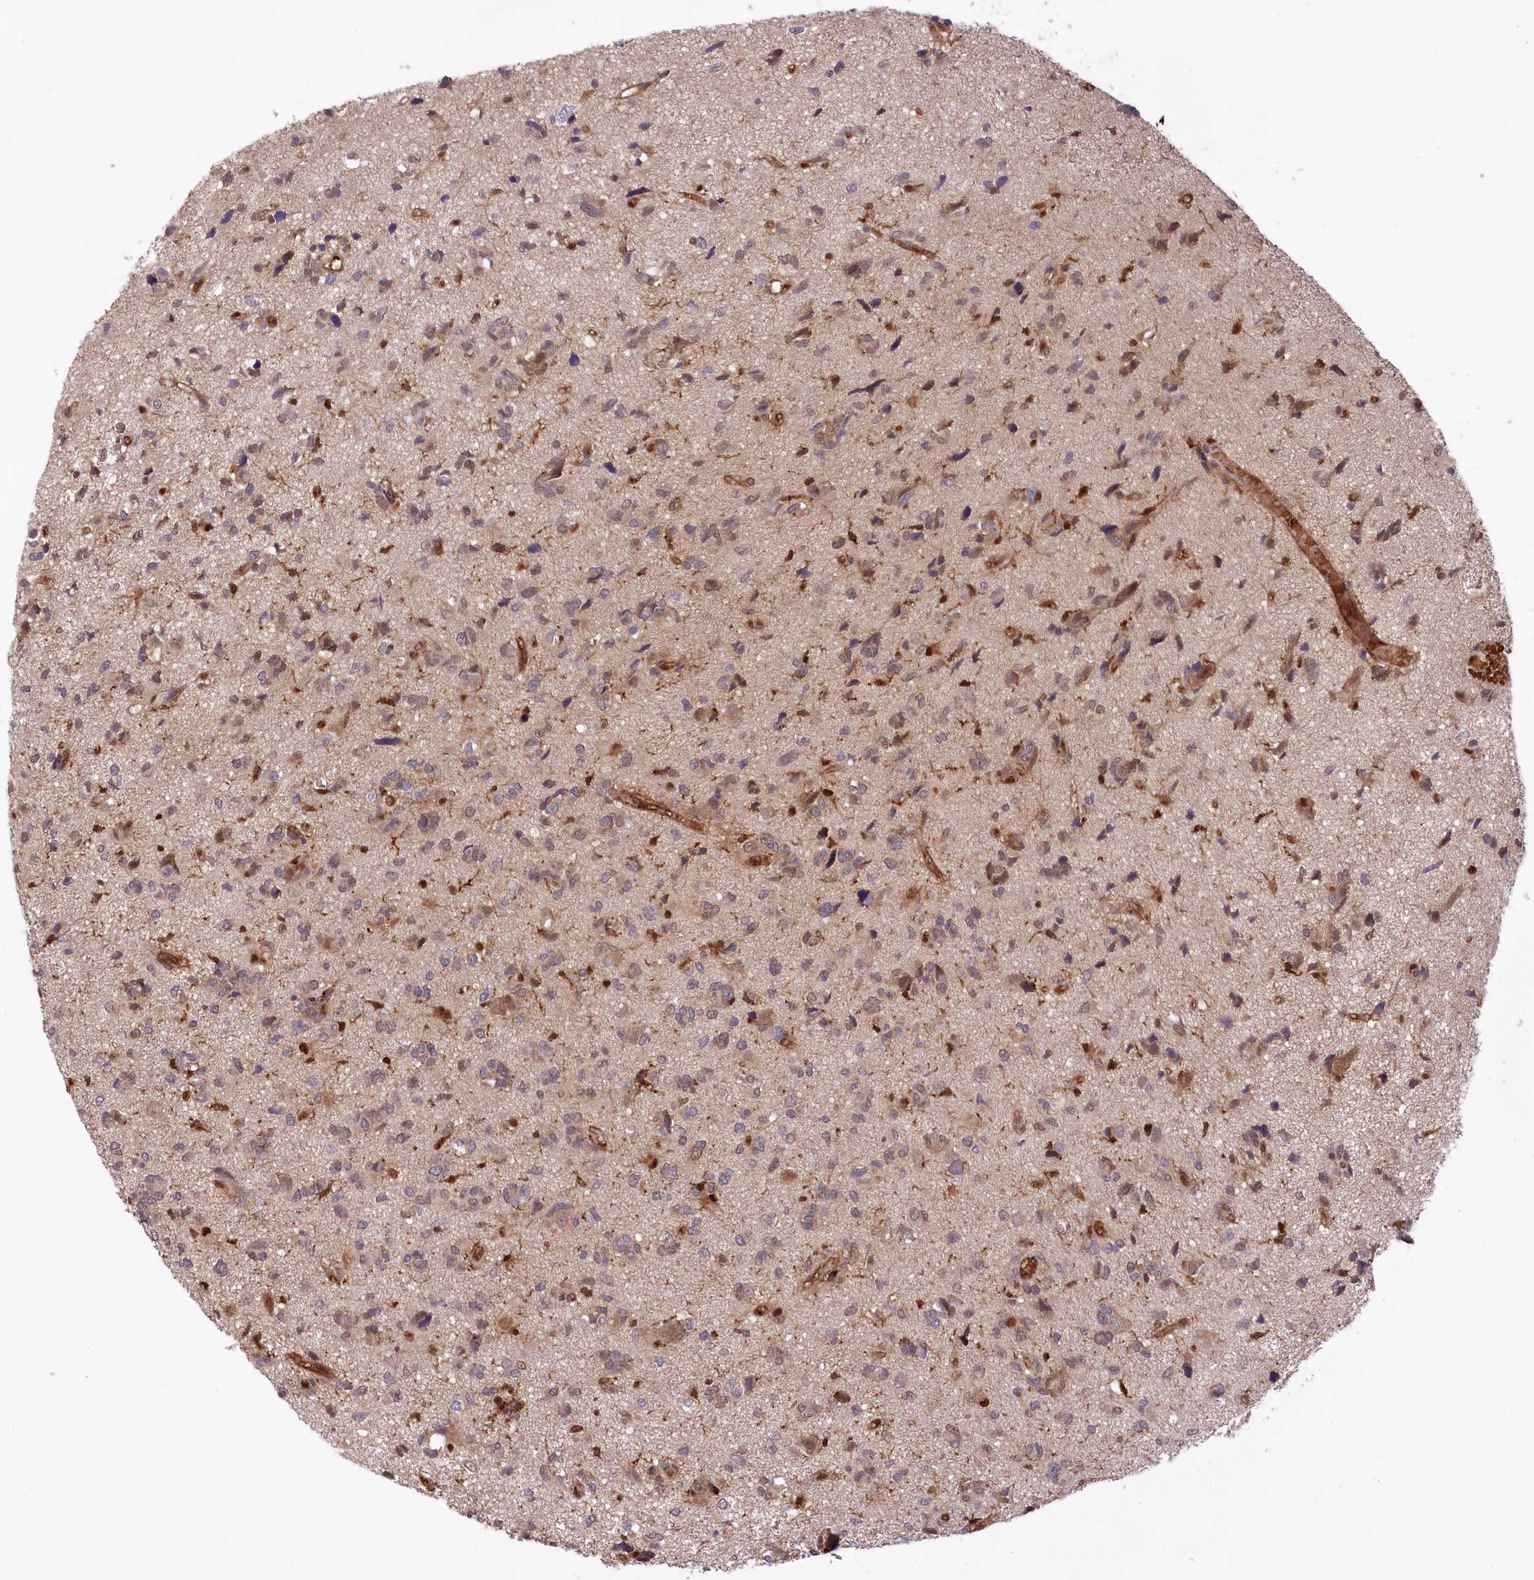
{"staining": {"intensity": "moderate", "quantity": "<25%", "location": "cytoplasmic/membranous,nuclear"}, "tissue": "glioma", "cell_type": "Tumor cells", "image_type": "cancer", "snomed": [{"axis": "morphology", "description": "Glioma, malignant, High grade"}, {"axis": "topography", "description": "Brain"}], "caption": "Brown immunohistochemical staining in human malignant high-grade glioma reveals moderate cytoplasmic/membranous and nuclear staining in about <25% of tumor cells.", "gene": "LSG1", "patient": {"sex": "female", "age": 59}}